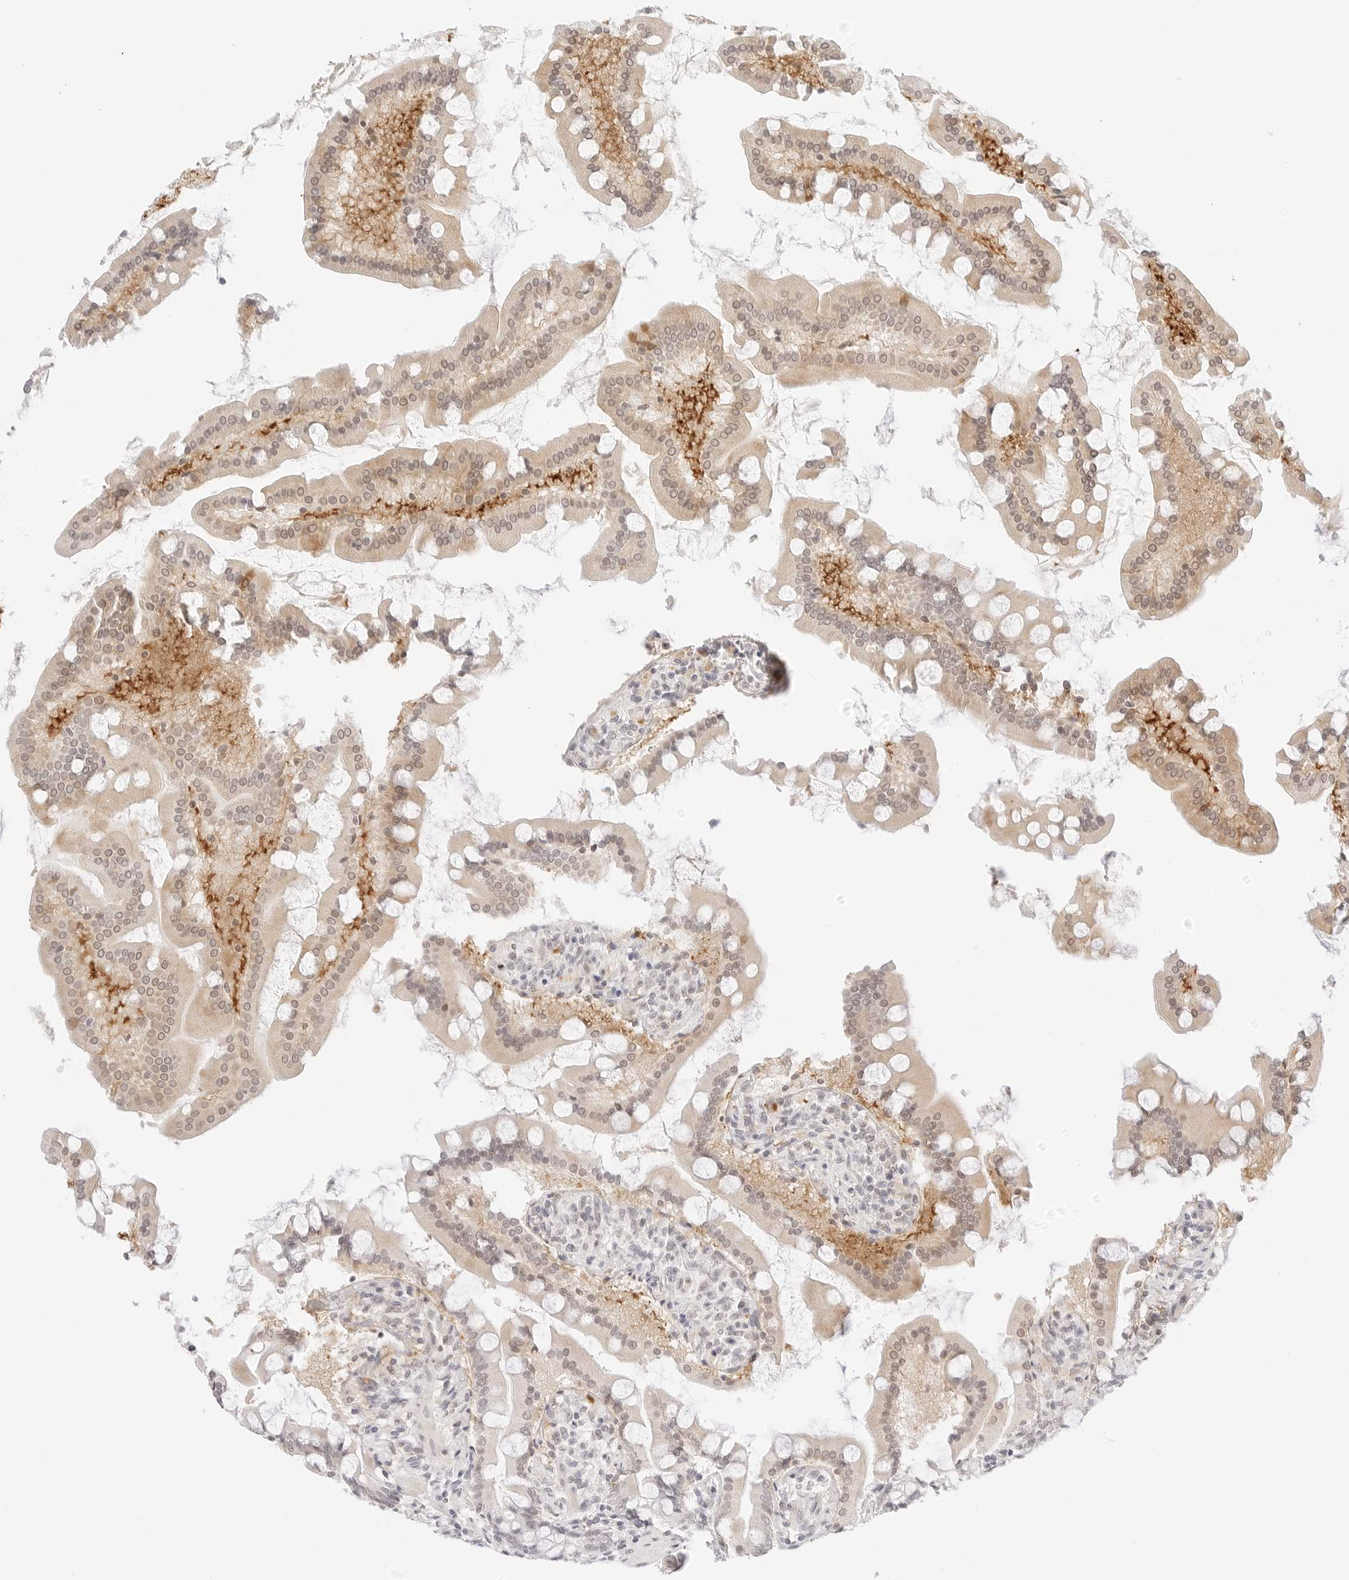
{"staining": {"intensity": "weak", "quantity": ">75%", "location": "cytoplasmic/membranous,nuclear"}, "tissue": "small intestine", "cell_type": "Glandular cells", "image_type": "normal", "snomed": [{"axis": "morphology", "description": "Normal tissue, NOS"}, {"axis": "topography", "description": "Small intestine"}], "caption": "The histopathology image displays immunohistochemical staining of benign small intestine. There is weak cytoplasmic/membranous,nuclear staining is appreciated in approximately >75% of glandular cells. Nuclei are stained in blue.", "gene": "XKR4", "patient": {"sex": "male", "age": 41}}